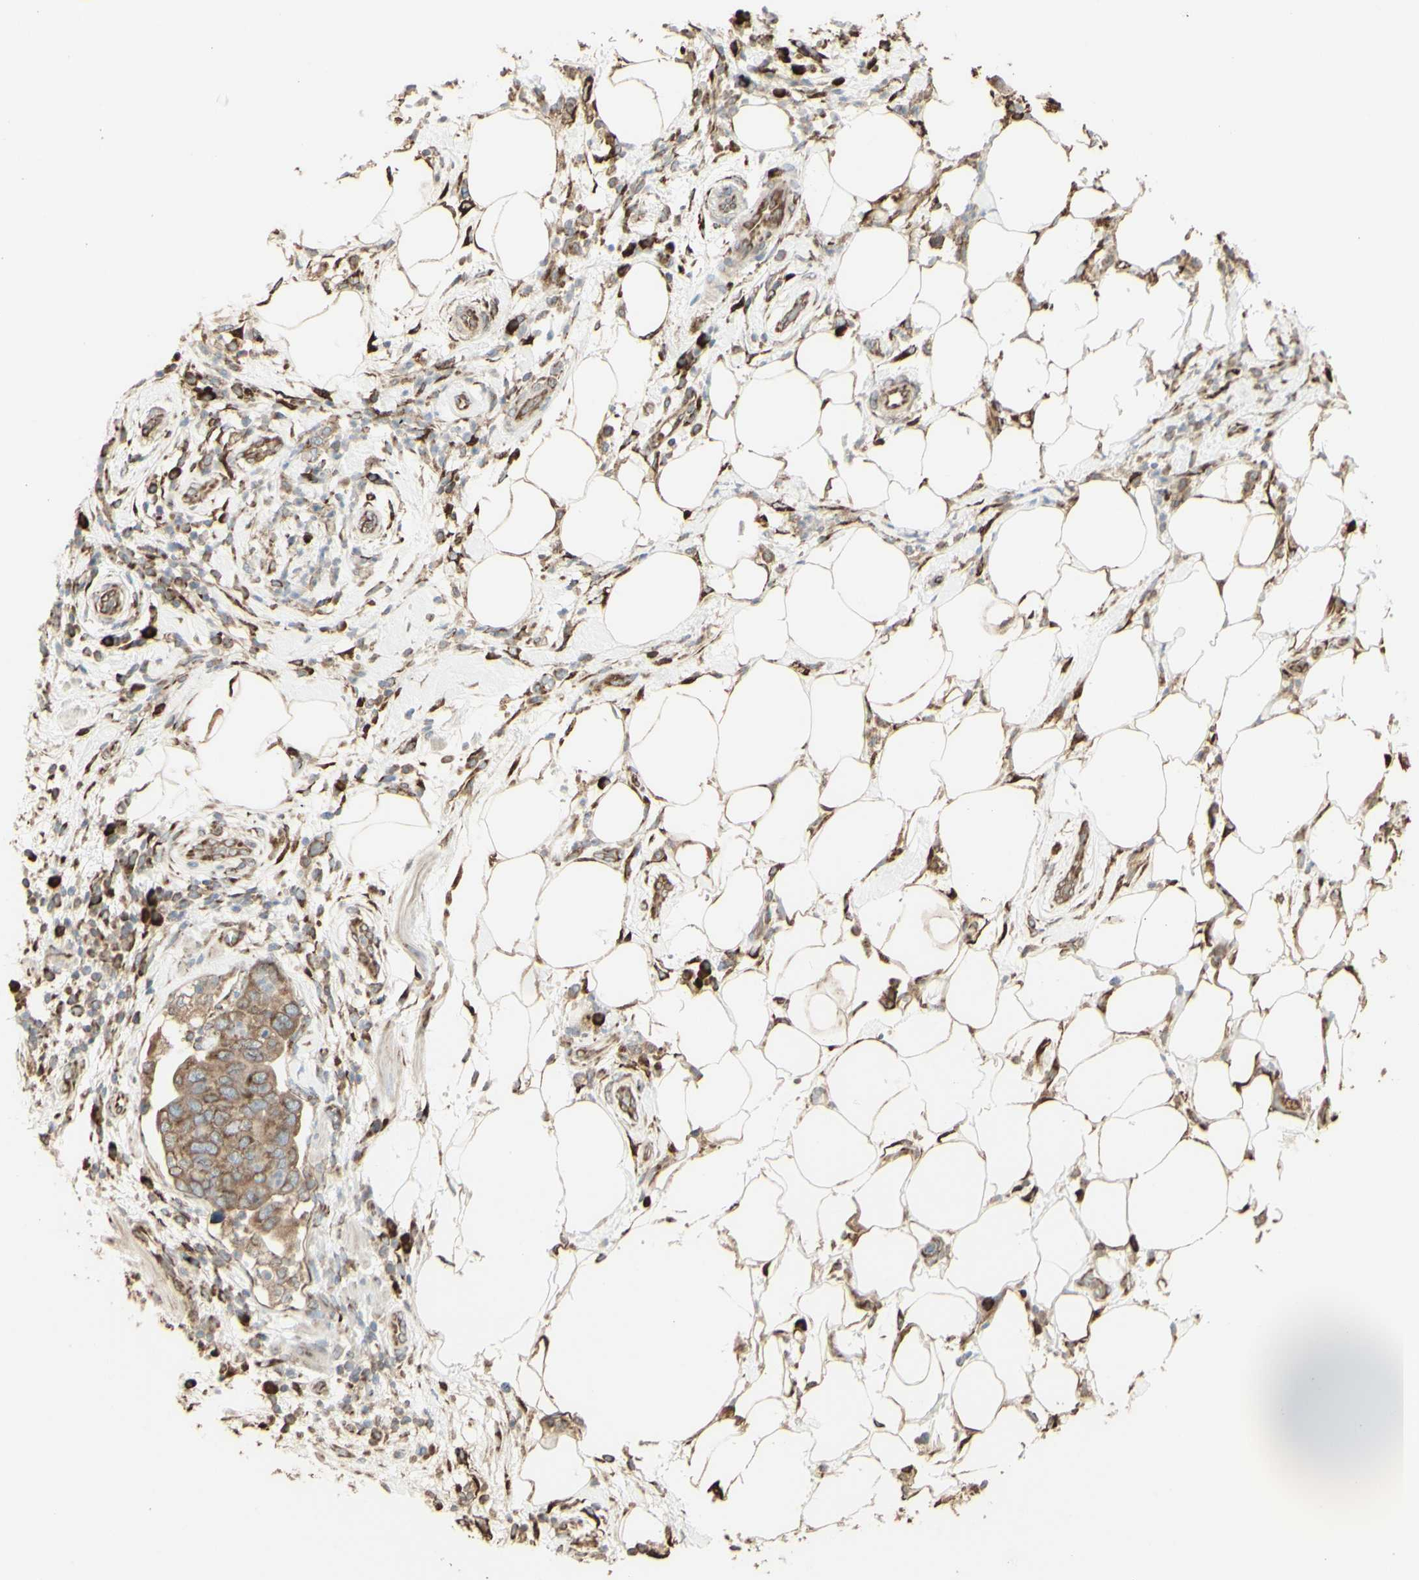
{"staining": {"intensity": "weak", "quantity": ">75%", "location": "cytoplasmic/membranous"}, "tissue": "pancreatic cancer", "cell_type": "Tumor cells", "image_type": "cancer", "snomed": [{"axis": "morphology", "description": "Adenocarcinoma, NOS"}, {"axis": "topography", "description": "Pancreas"}], "caption": "Human pancreatic adenocarcinoma stained with a protein marker shows weak staining in tumor cells.", "gene": "EEF1B2", "patient": {"sex": "female", "age": 71}}